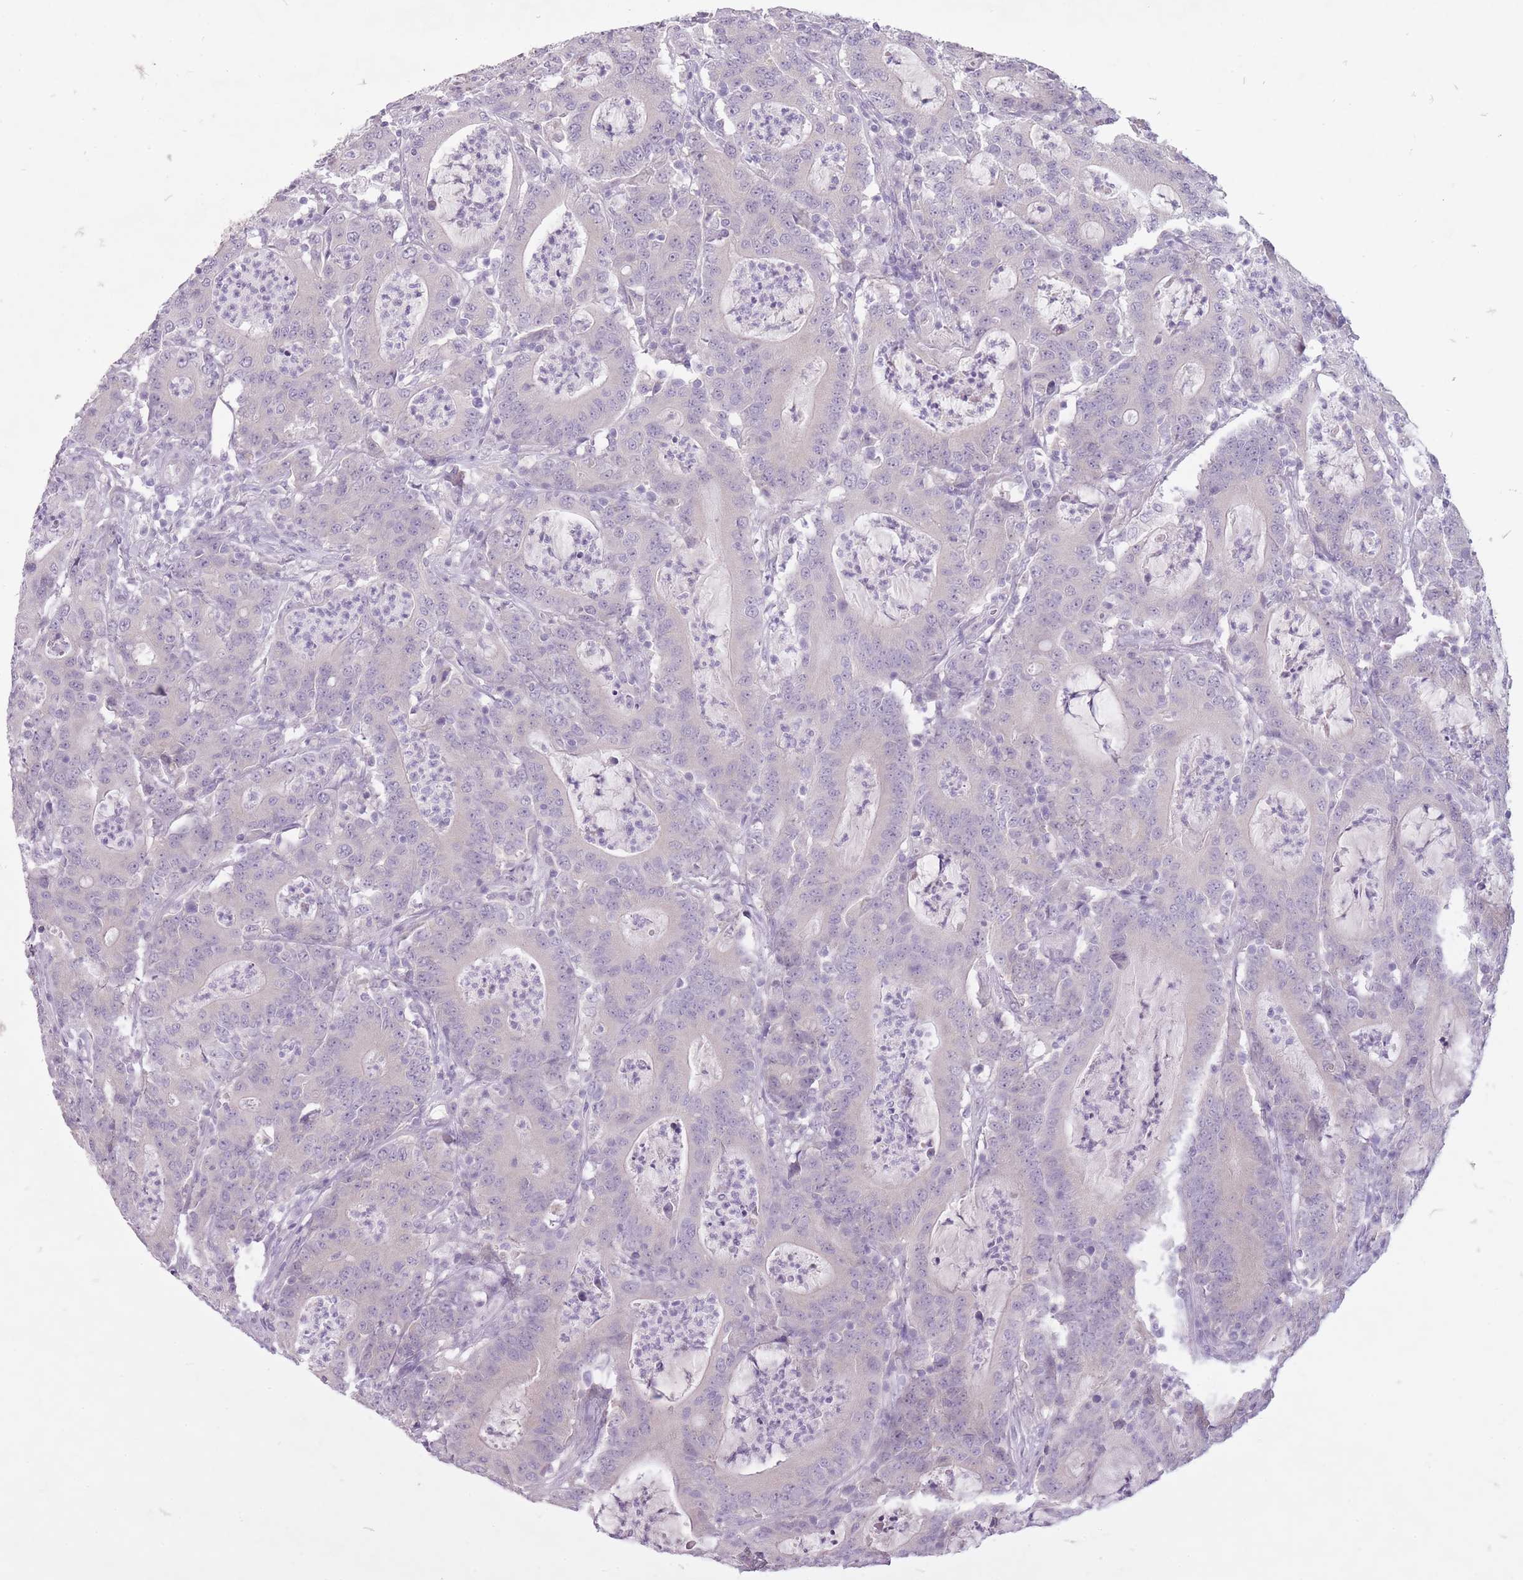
{"staining": {"intensity": "negative", "quantity": "none", "location": "none"}, "tissue": "colorectal cancer", "cell_type": "Tumor cells", "image_type": "cancer", "snomed": [{"axis": "morphology", "description": "Adenocarcinoma, NOS"}, {"axis": "topography", "description": "Colon"}], "caption": "Immunohistochemical staining of colorectal cancer reveals no significant staining in tumor cells. (Stains: DAB (3,3'-diaminobenzidine) immunohistochemistry with hematoxylin counter stain, Microscopy: brightfield microscopy at high magnification).", "gene": "FAM43B", "patient": {"sex": "male", "age": 83}}